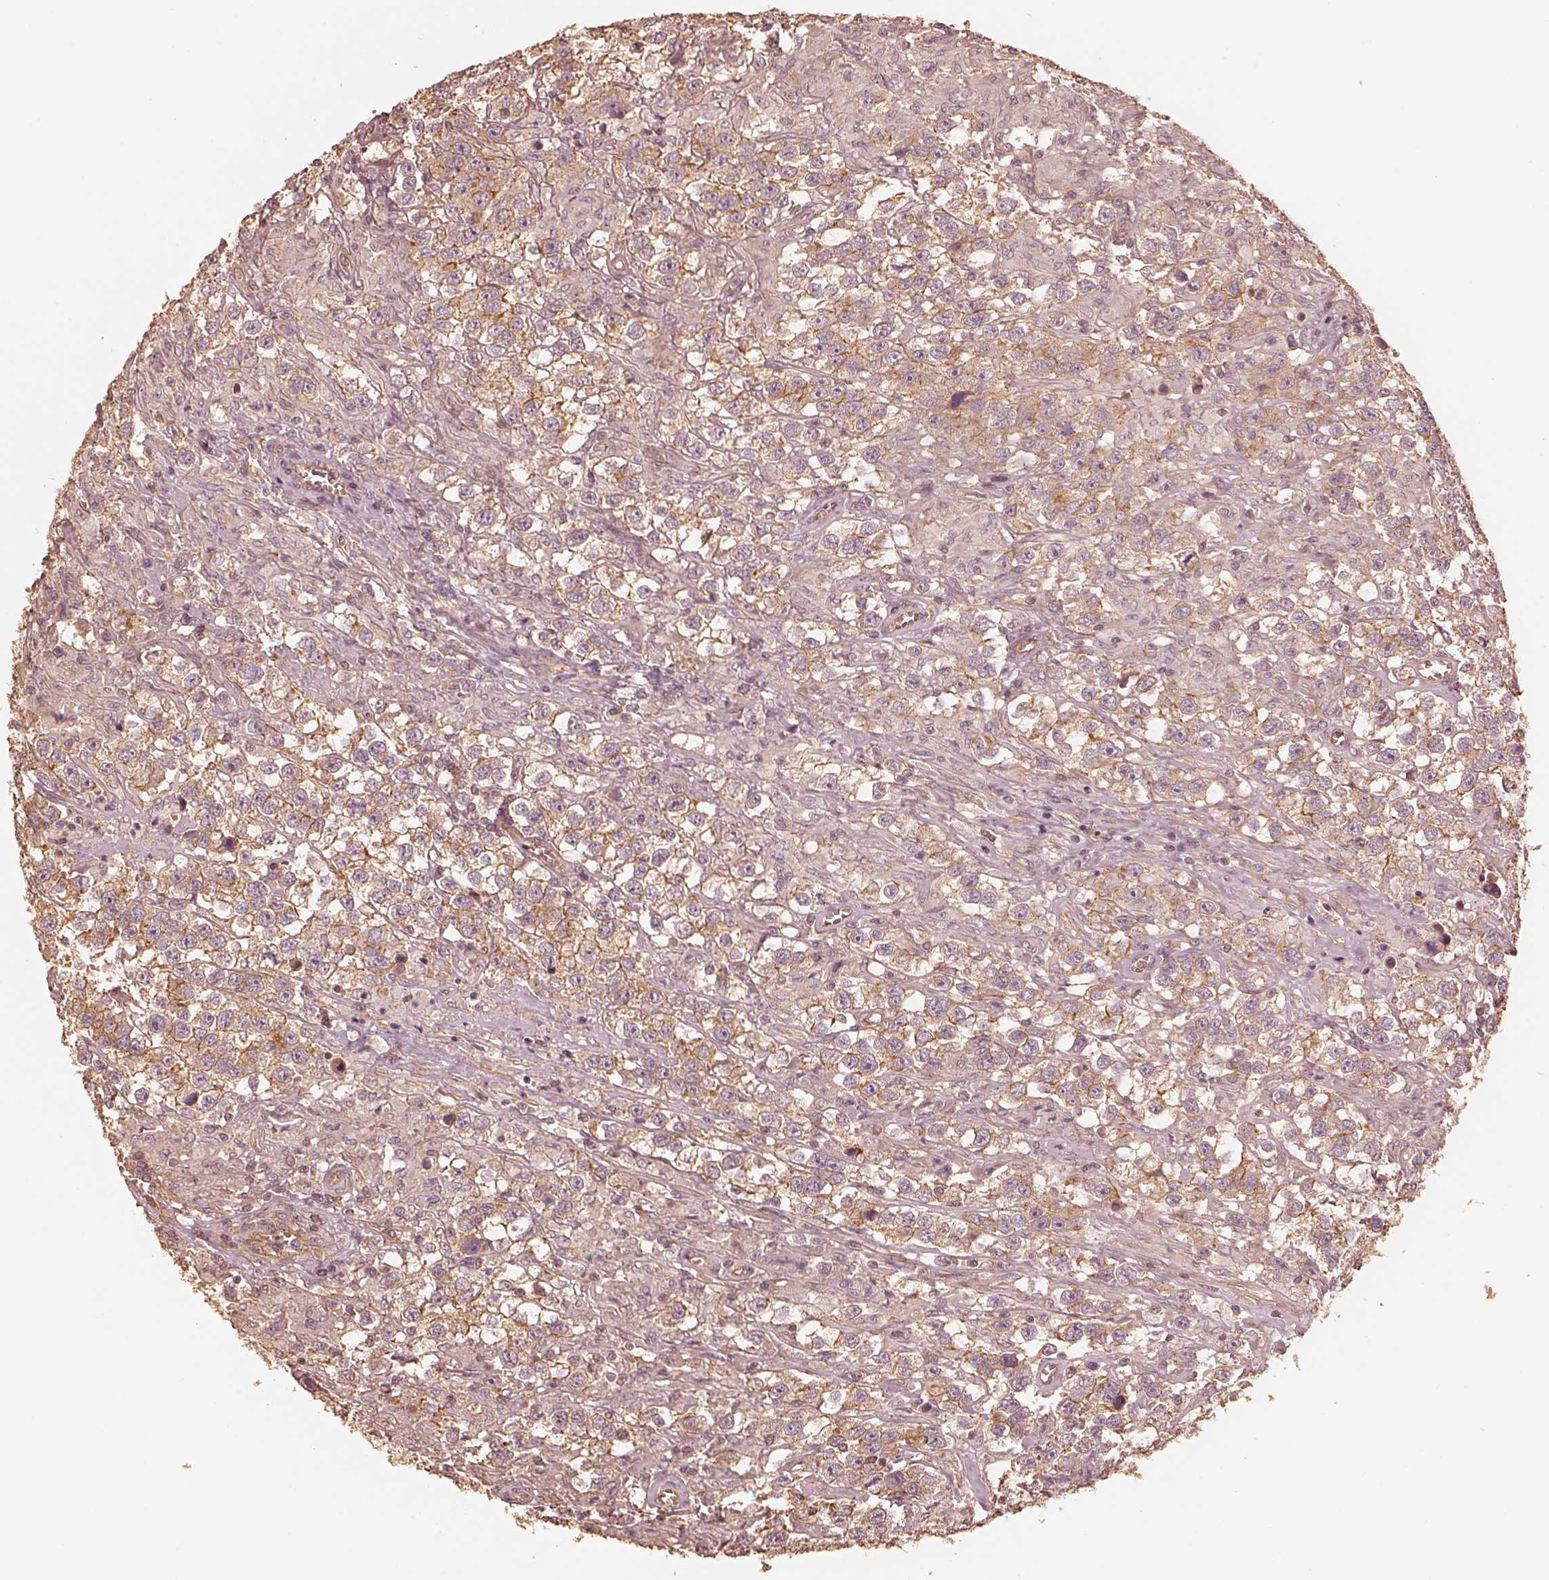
{"staining": {"intensity": "moderate", "quantity": "25%-75%", "location": "cytoplasmic/membranous"}, "tissue": "testis cancer", "cell_type": "Tumor cells", "image_type": "cancer", "snomed": [{"axis": "morphology", "description": "Seminoma, NOS"}, {"axis": "topography", "description": "Testis"}], "caption": "Immunohistochemistry of testis cancer shows medium levels of moderate cytoplasmic/membranous positivity in about 25%-75% of tumor cells.", "gene": "WDR7", "patient": {"sex": "male", "age": 43}}